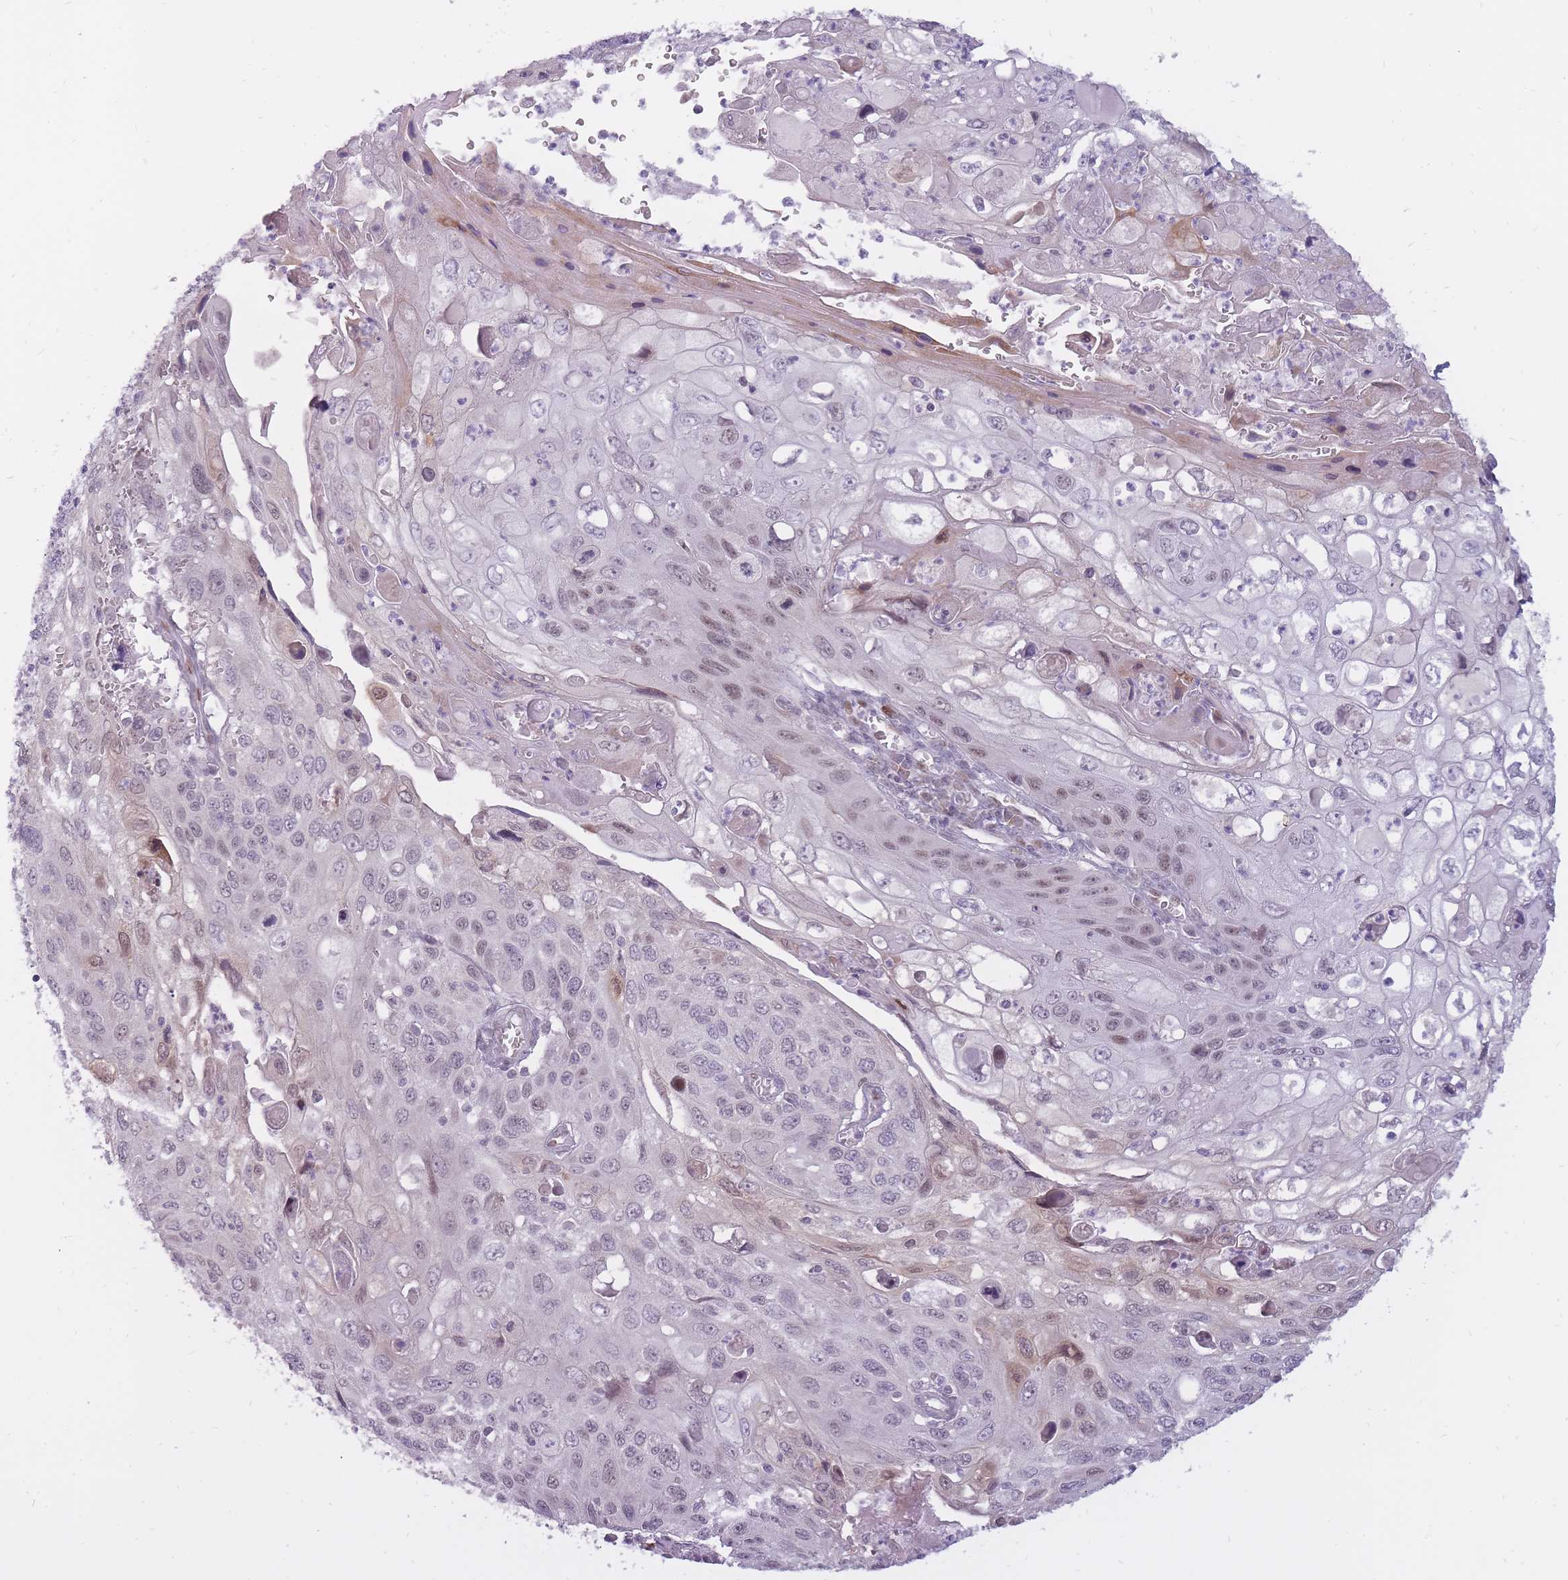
{"staining": {"intensity": "moderate", "quantity": "25%-75%", "location": "nuclear"}, "tissue": "cervical cancer", "cell_type": "Tumor cells", "image_type": "cancer", "snomed": [{"axis": "morphology", "description": "Squamous cell carcinoma, NOS"}, {"axis": "topography", "description": "Cervix"}], "caption": "This photomicrograph displays IHC staining of cervical squamous cell carcinoma, with medium moderate nuclear positivity in about 25%-75% of tumor cells.", "gene": "POMZP3", "patient": {"sex": "female", "age": 70}}